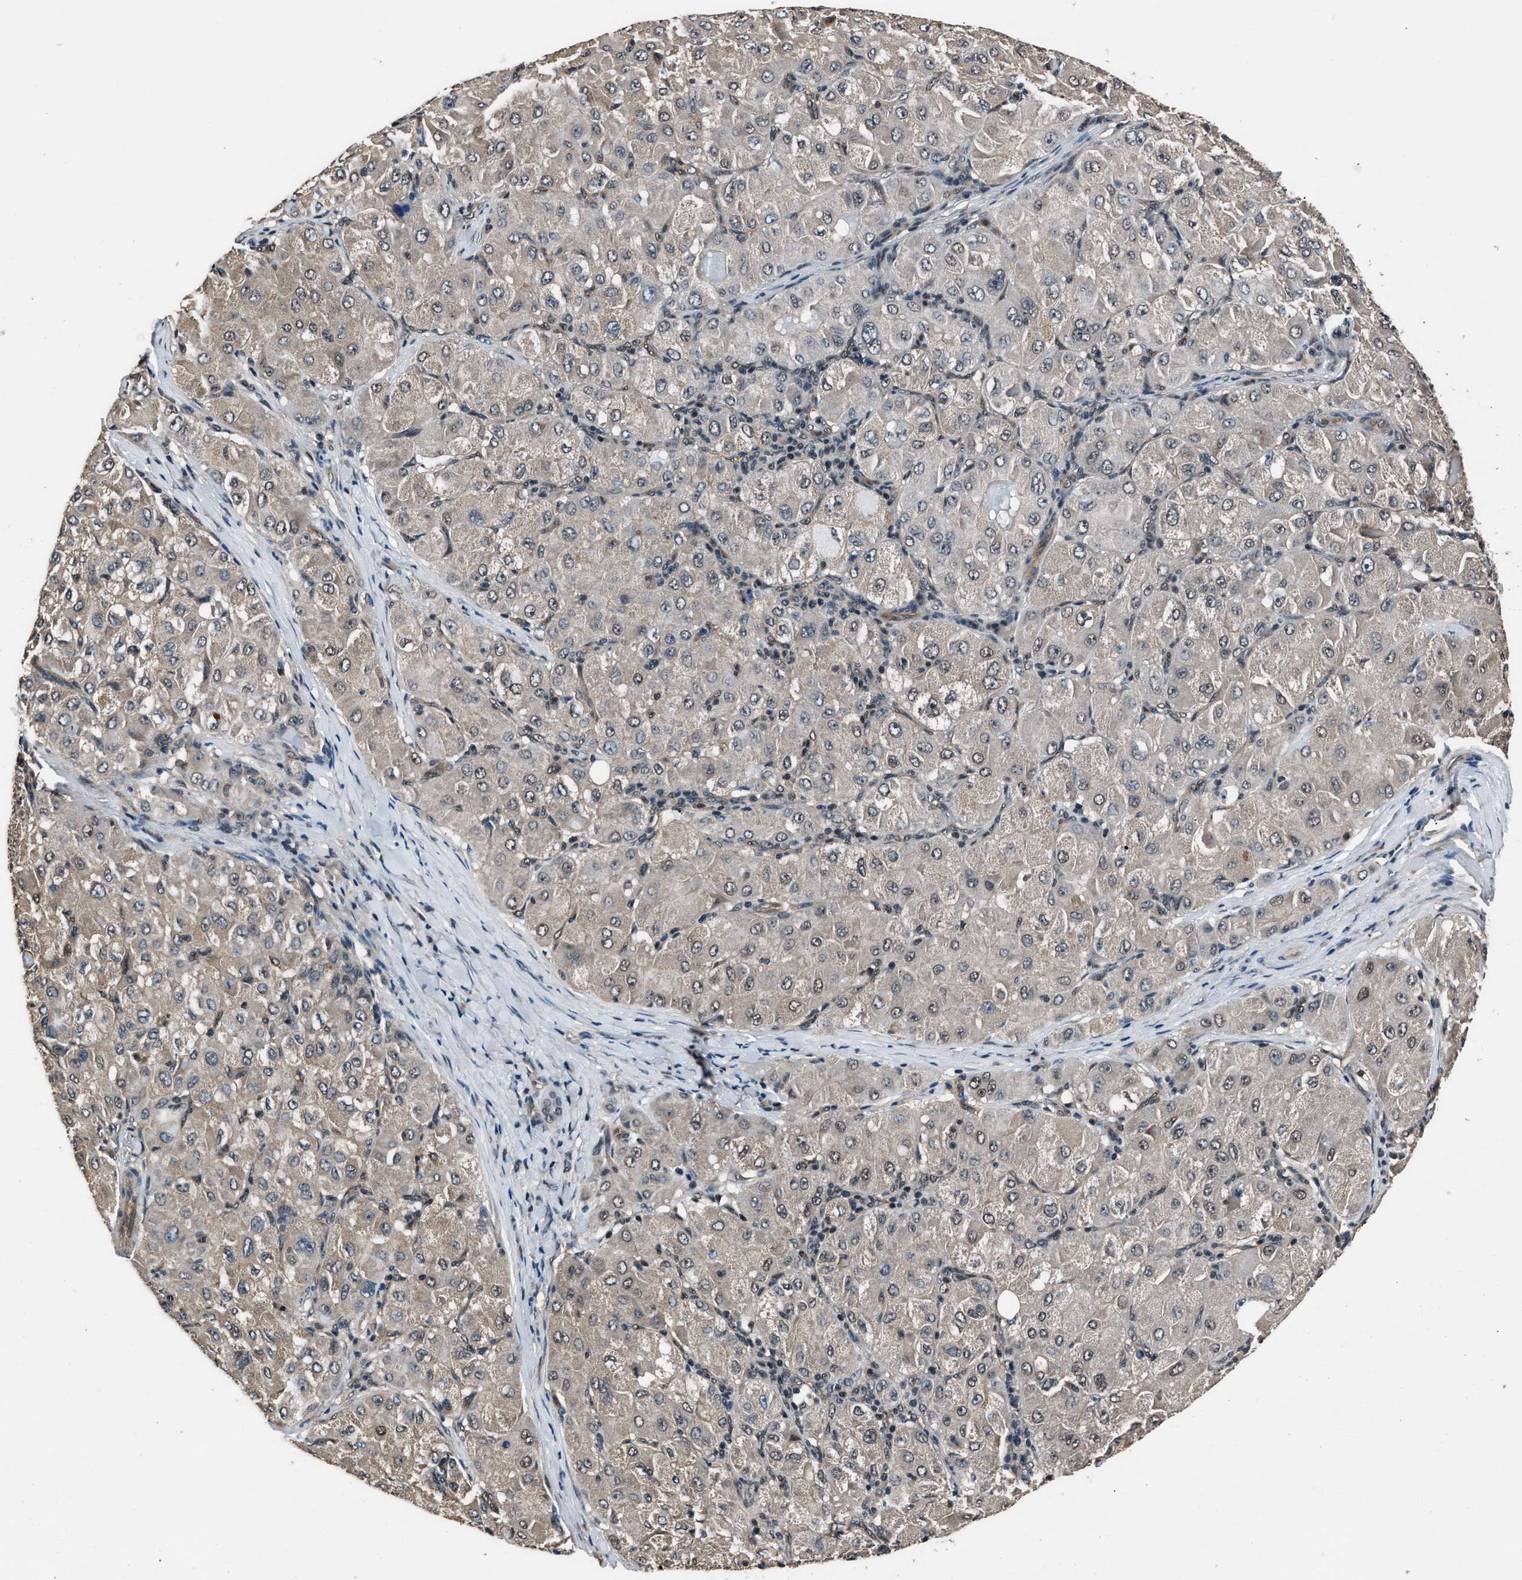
{"staining": {"intensity": "weak", "quantity": "<25%", "location": "cytoplasmic/membranous,nuclear"}, "tissue": "liver cancer", "cell_type": "Tumor cells", "image_type": "cancer", "snomed": [{"axis": "morphology", "description": "Carcinoma, Hepatocellular, NOS"}, {"axis": "topography", "description": "Liver"}], "caption": "Hepatocellular carcinoma (liver) was stained to show a protein in brown. There is no significant expression in tumor cells.", "gene": "DFFA", "patient": {"sex": "male", "age": 80}}